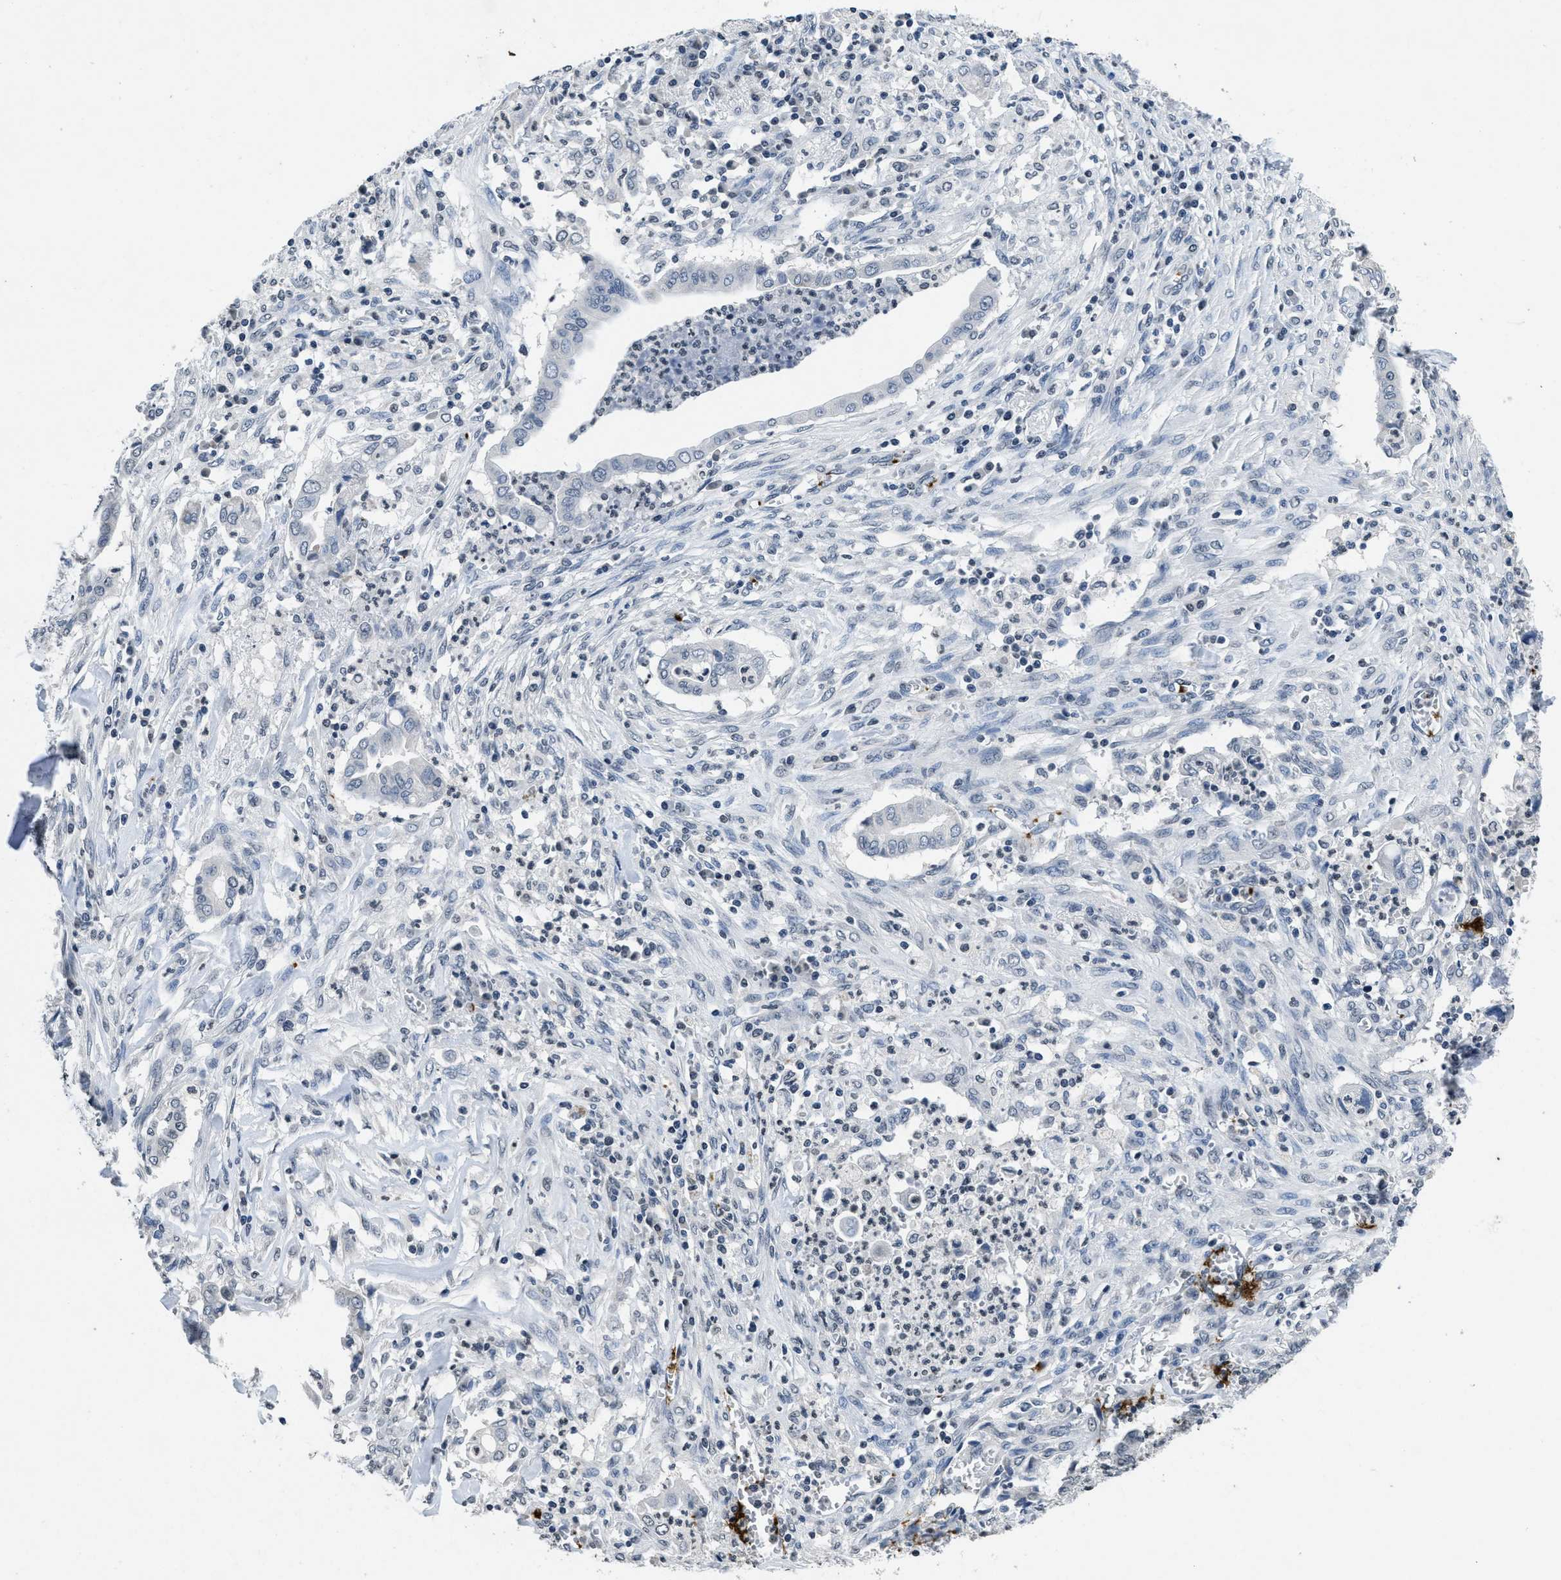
{"staining": {"intensity": "negative", "quantity": "none", "location": "none"}, "tissue": "cervical cancer", "cell_type": "Tumor cells", "image_type": "cancer", "snomed": [{"axis": "morphology", "description": "Adenocarcinoma, NOS"}, {"axis": "topography", "description": "Cervix"}], "caption": "An IHC micrograph of adenocarcinoma (cervical) is shown. There is no staining in tumor cells of adenocarcinoma (cervical). Nuclei are stained in blue.", "gene": "ITGA2B", "patient": {"sex": "female", "age": 44}}